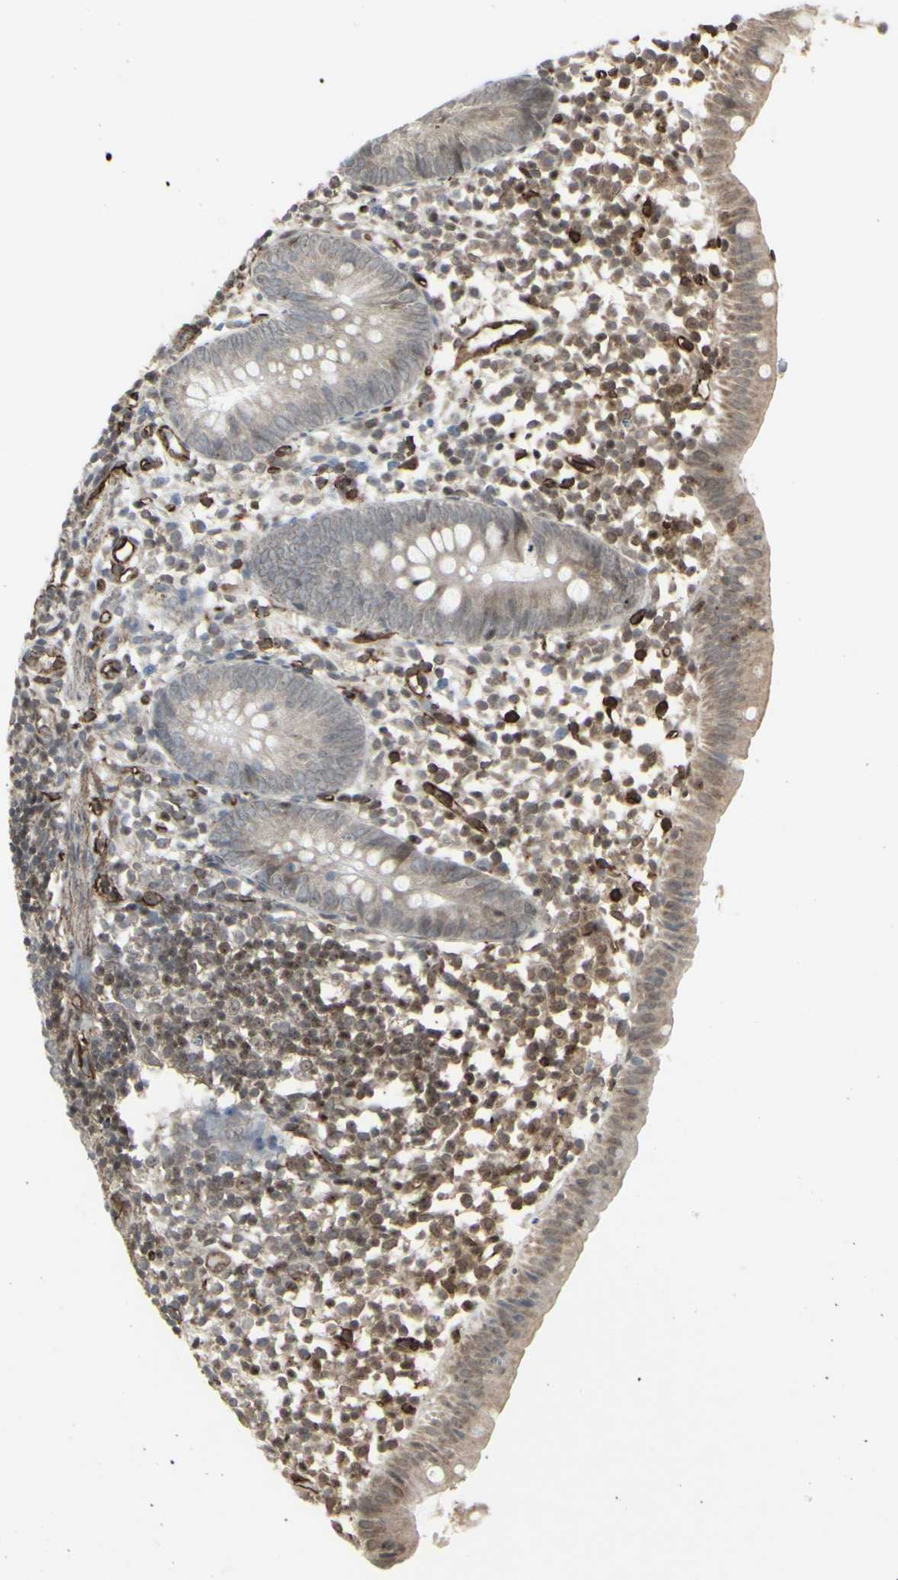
{"staining": {"intensity": "weak", "quantity": ">75%", "location": "cytoplasmic/membranous"}, "tissue": "appendix", "cell_type": "Glandular cells", "image_type": "normal", "snomed": [{"axis": "morphology", "description": "Normal tissue, NOS"}, {"axis": "topography", "description": "Appendix"}], "caption": "Human appendix stained with a brown dye exhibits weak cytoplasmic/membranous positive expression in approximately >75% of glandular cells.", "gene": "DTX3L", "patient": {"sex": "female", "age": 20}}